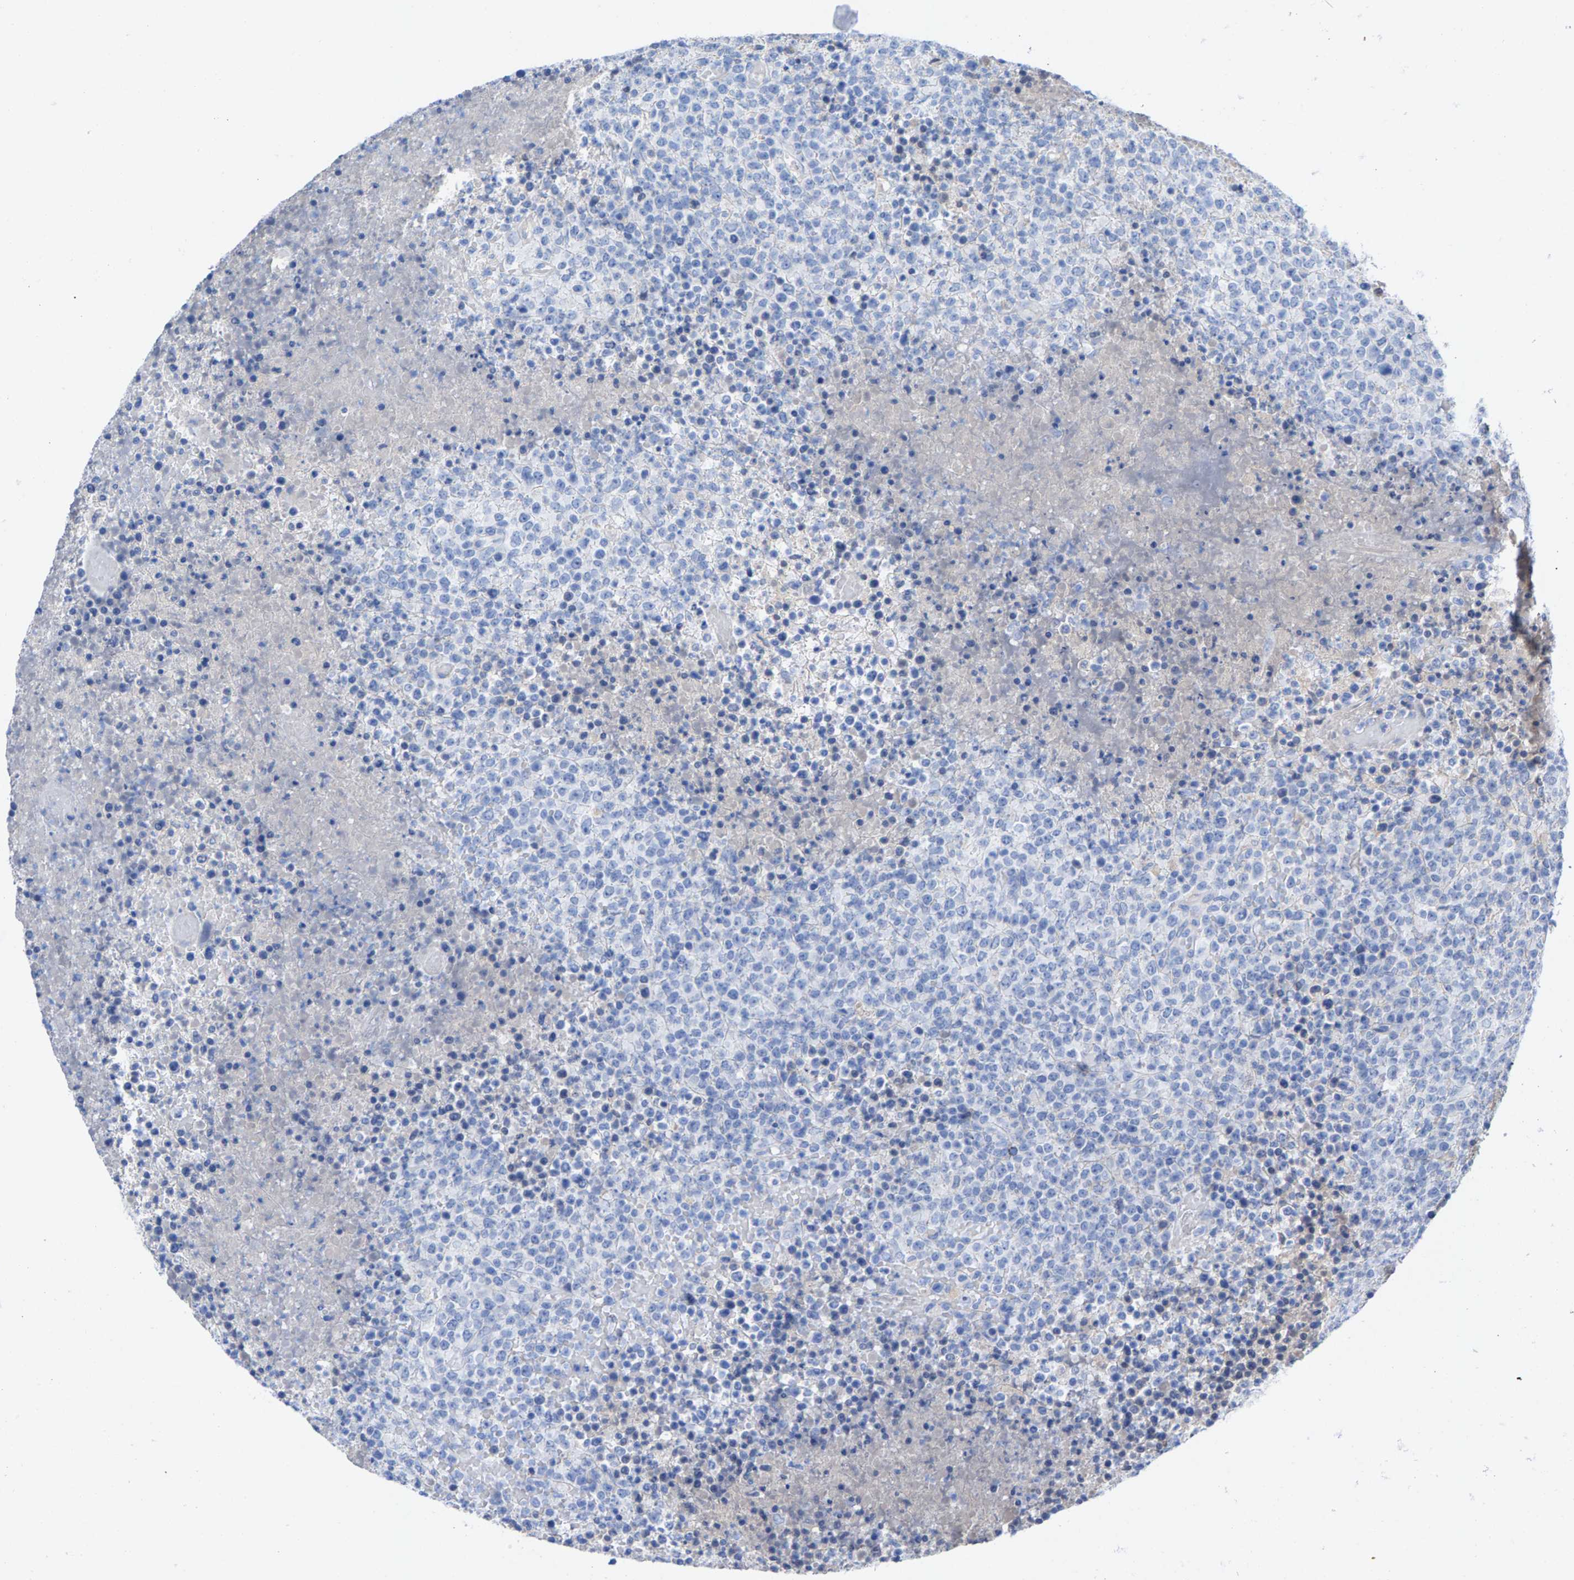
{"staining": {"intensity": "negative", "quantity": "none", "location": "none"}, "tissue": "lymphoma", "cell_type": "Tumor cells", "image_type": "cancer", "snomed": [{"axis": "morphology", "description": "Malignant lymphoma, non-Hodgkin's type, High grade"}, {"axis": "topography", "description": "Lymph node"}], "caption": "The image demonstrates no significant expression in tumor cells of malignant lymphoma, non-Hodgkin's type (high-grade).", "gene": "CPA1", "patient": {"sex": "male", "age": 13}}